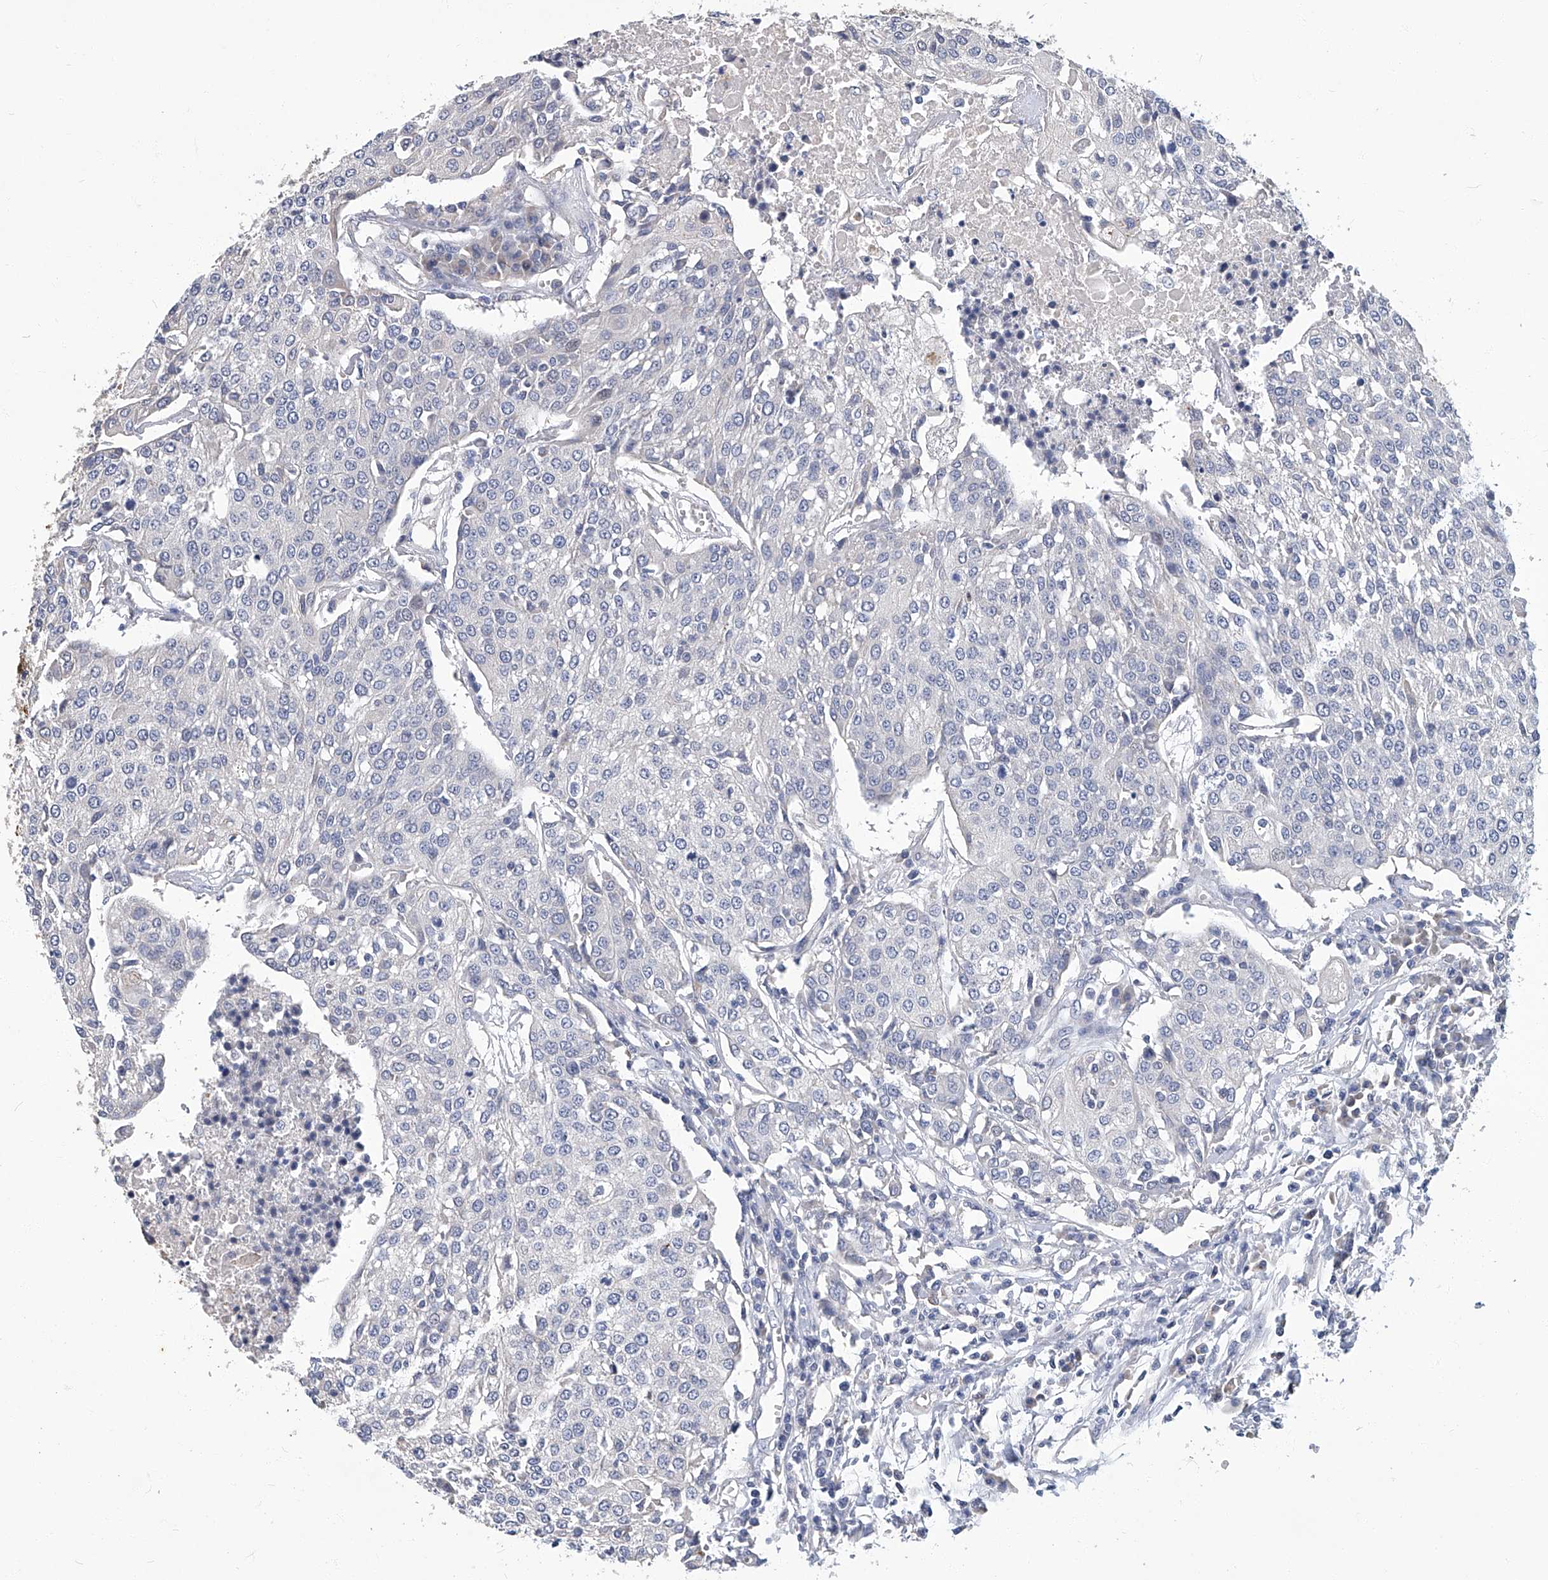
{"staining": {"intensity": "negative", "quantity": "none", "location": "none"}, "tissue": "urothelial cancer", "cell_type": "Tumor cells", "image_type": "cancer", "snomed": [{"axis": "morphology", "description": "Urothelial carcinoma, High grade"}, {"axis": "topography", "description": "Urinary bladder"}], "caption": "High magnification brightfield microscopy of urothelial cancer stained with DAB (brown) and counterstained with hematoxylin (blue): tumor cells show no significant staining. Nuclei are stained in blue.", "gene": "TGFBR1", "patient": {"sex": "female", "age": 85}}